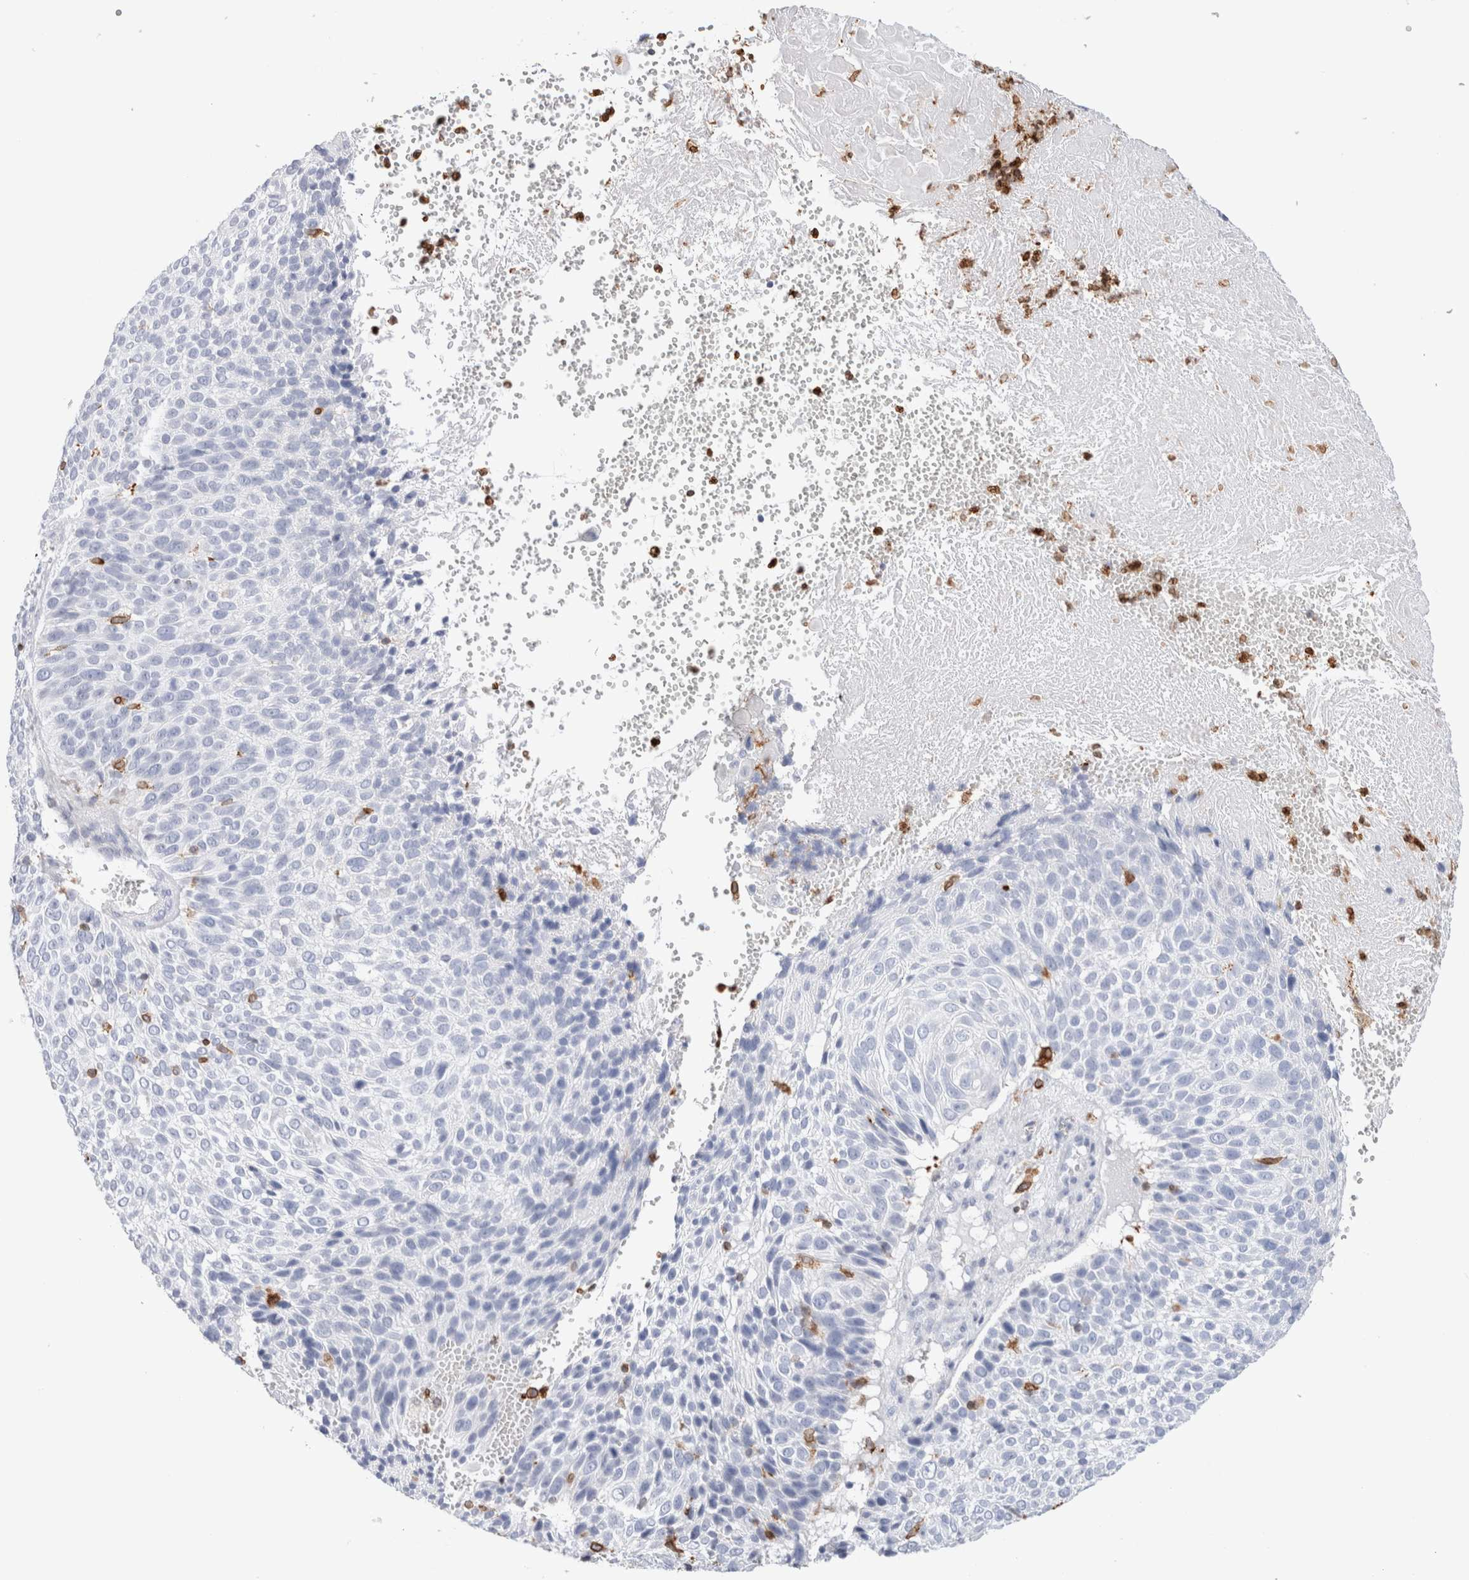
{"staining": {"intensity": "negative", "quantity": "none", "location": "none"}, "tissue": "cervical cancer", "cell_type": "Tumor cells", "image_type": "cancer", "snomed": [{"axis": "morphology", "description": "Squamous cell carcinoma, NOS"}, {"axis": "topography", "description": "Cervix"}], "caption": "Cervical cancer (squamous cell carcinoma) was stained to show a protein in brown. There is no significant expression in tumor cells.", "gene": "ALOX5AP", "patient": {"sex": "female", "age": 74}}